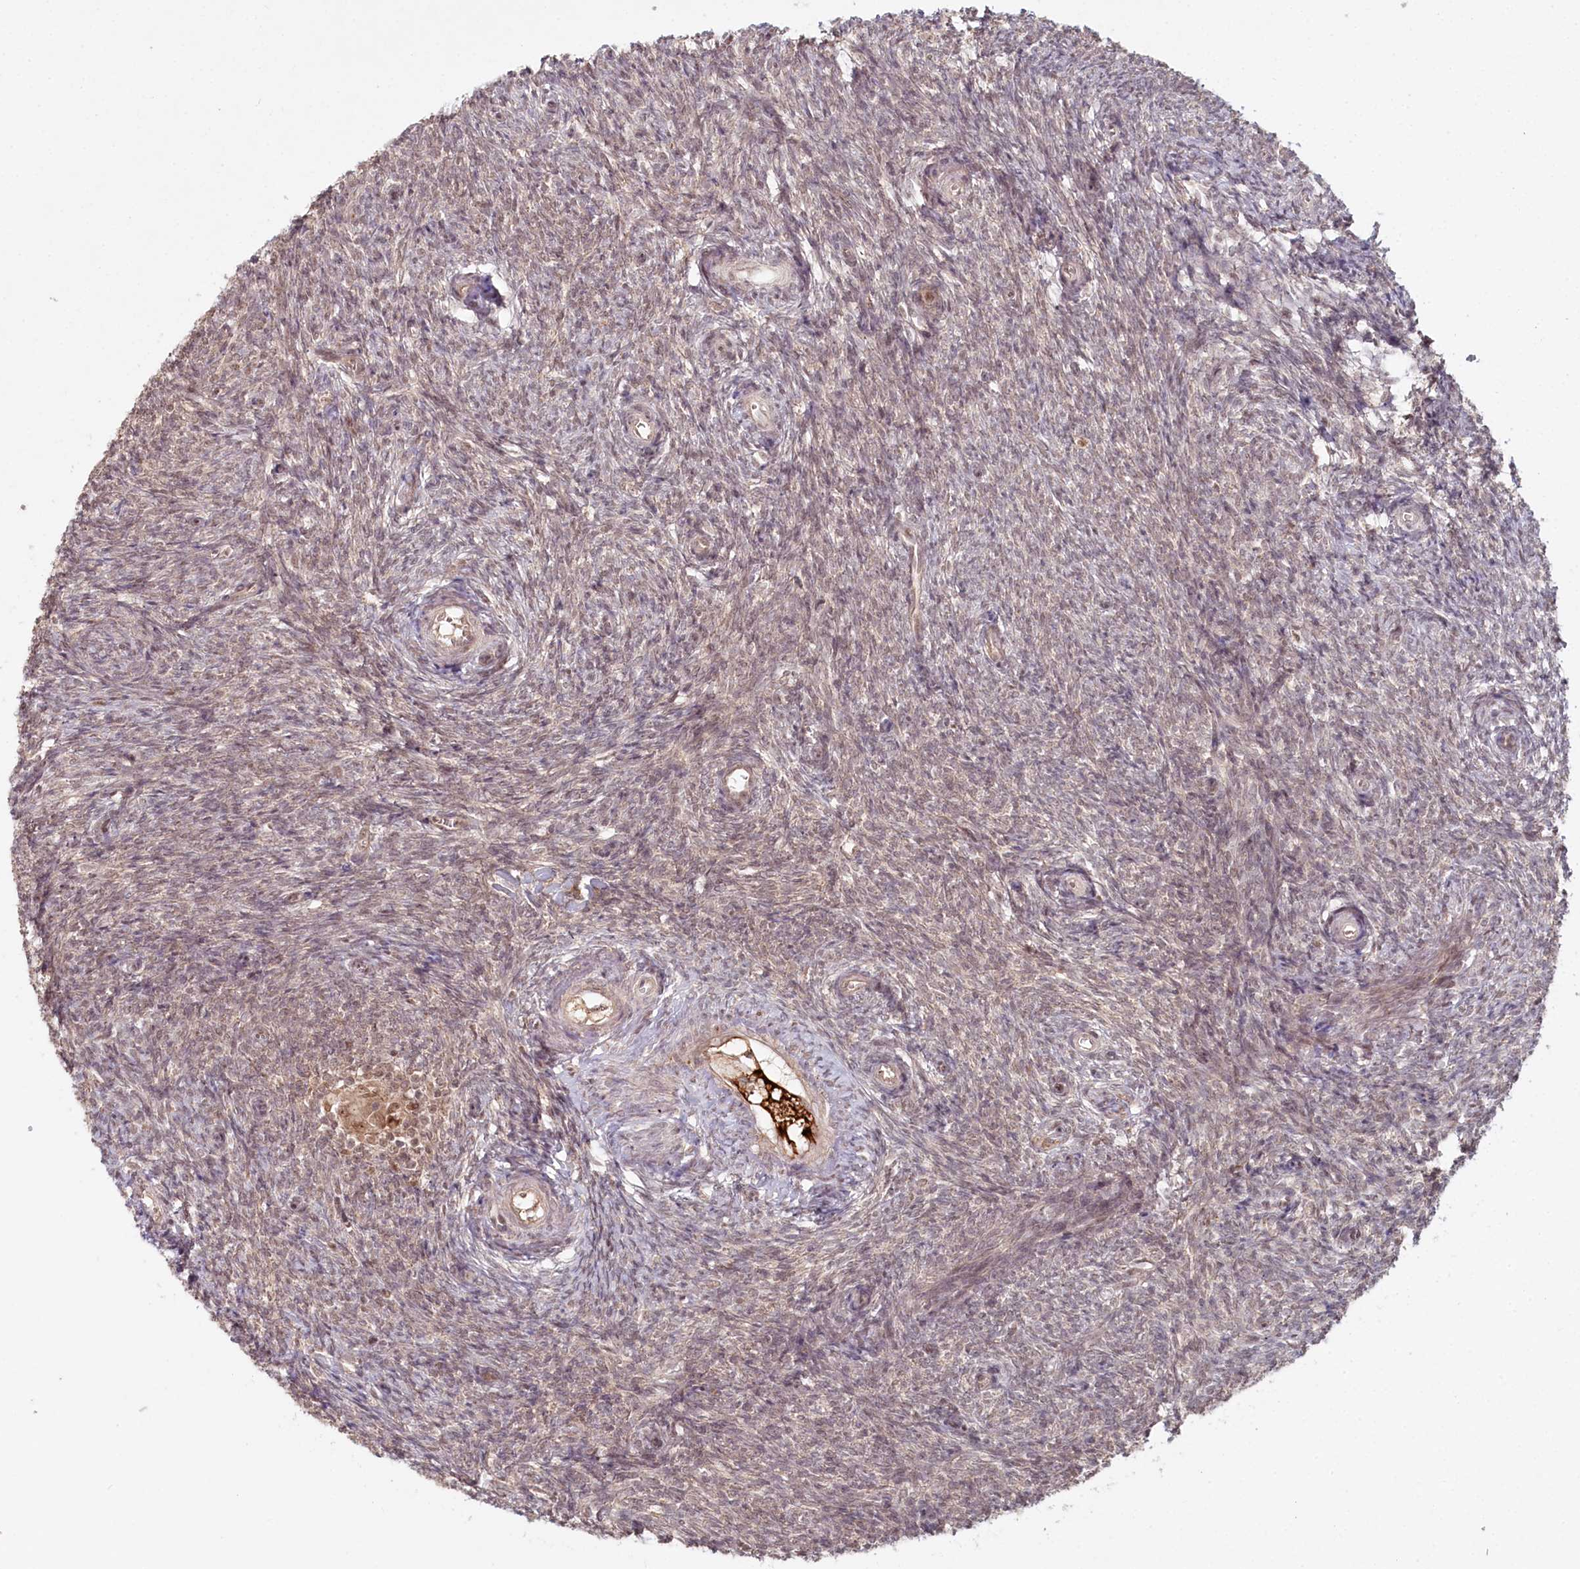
{"staining": {"intensity": "moderate", "quantity": "25%-75%", "location": "nuclear"}, "tissue": "ovary", "cell_type": "Ovarian stroma cells", "image_type": "normal", "snomed": [{"axis": "morphology", "description": "Normal tissue, NOS"}, {"axis": "topography", "description": "Ovary"}], "caption": "Moderate nuclear protein expression is identified in approximately 25%-75% of ovarian stroma cells in ovary. The protein is shown in brown color, while the nuclei are stained blue.", "gene": "WAPL", "patient": {"sex": "female", "age": 44}}